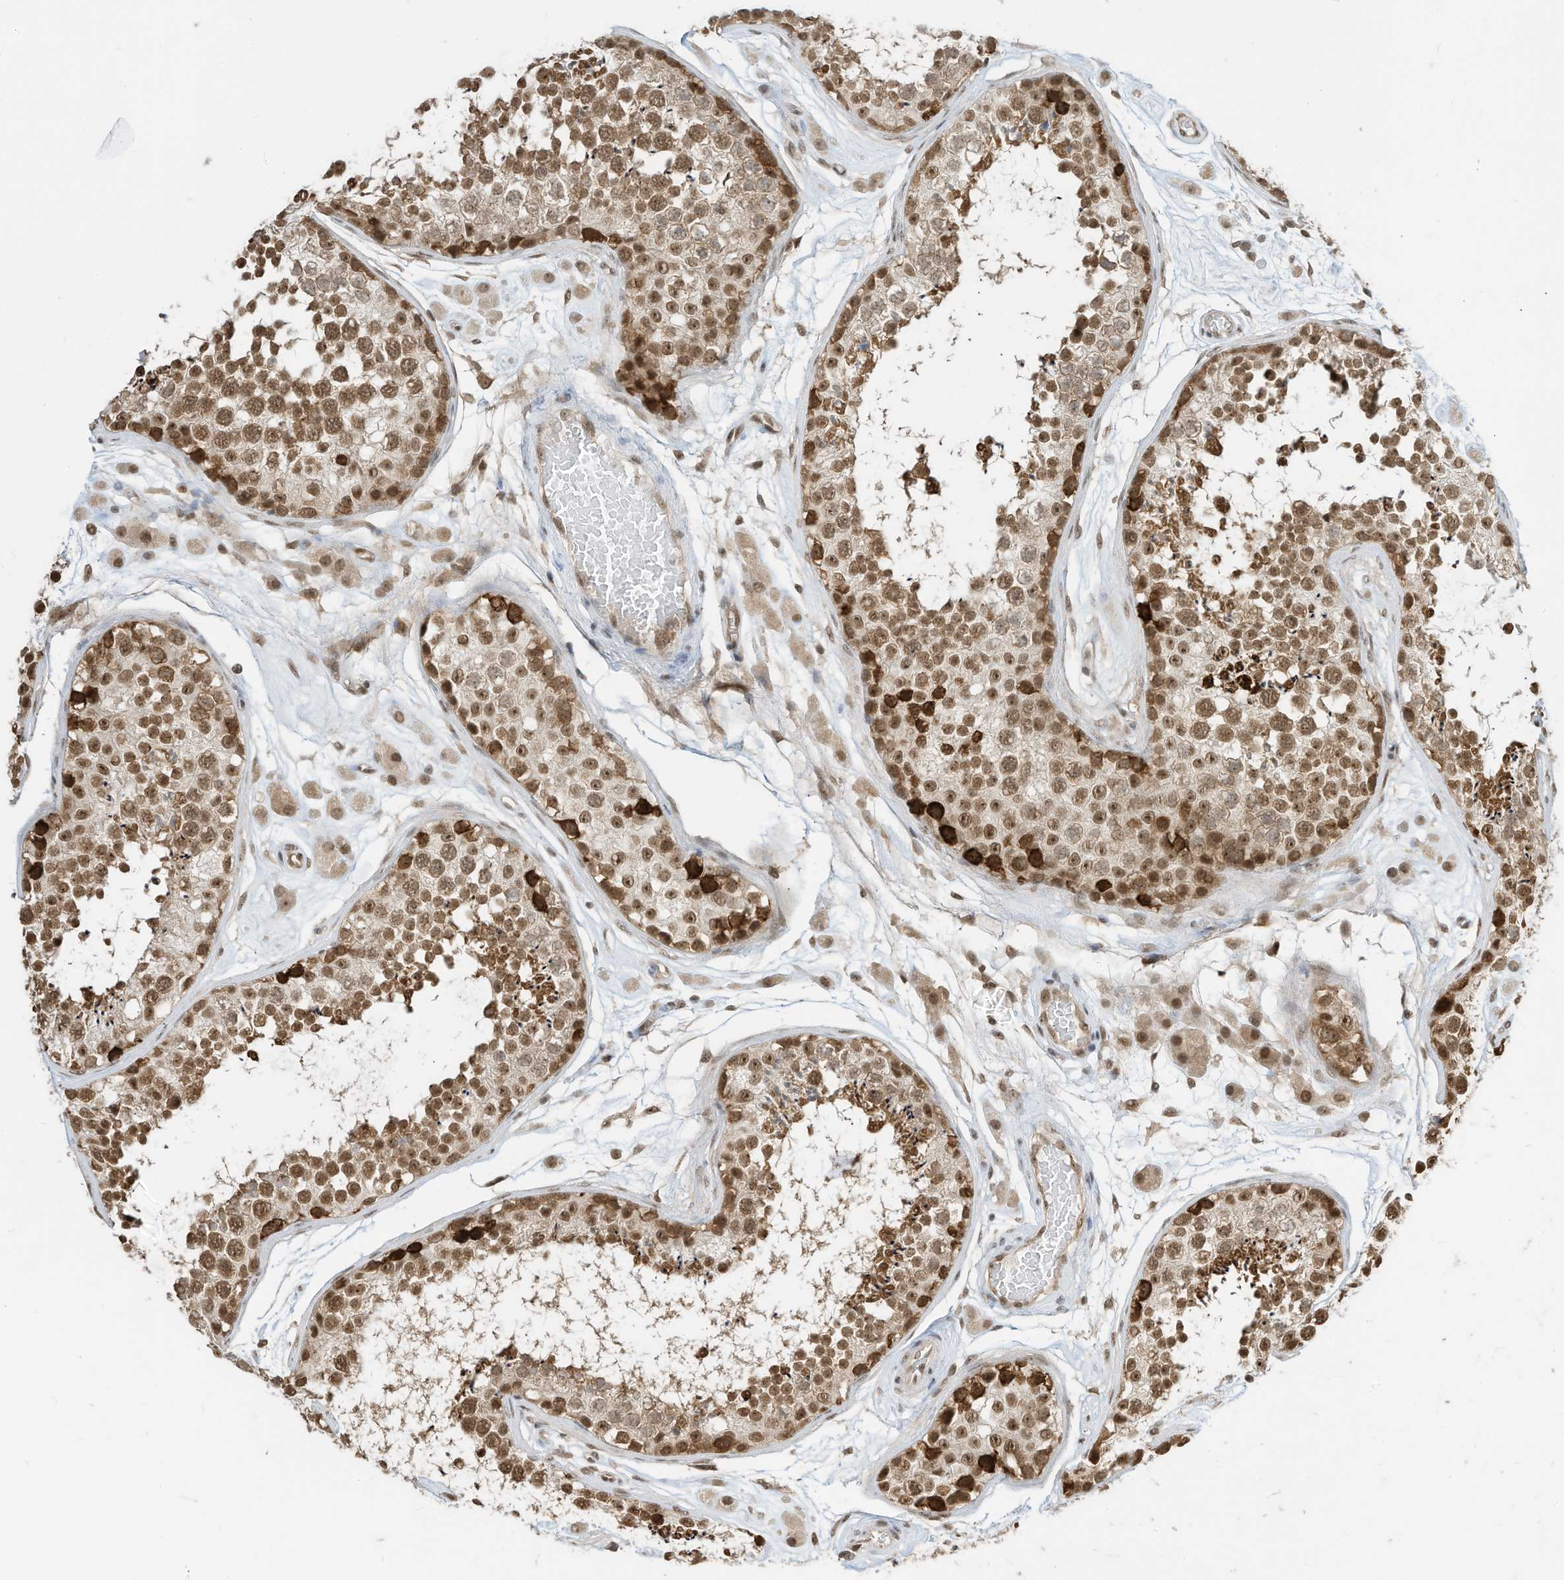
{"staining": {"intensity": "strong", "quantity": ">75%", "location": "cytoplasmic/membranous,nuclear"}, "tissue": "testis", "cell_type": "Cells in seminiferous ducts", "image_type": "normal", "snomed": [{"axis": "morphology", "description": "Normal tissue, NOS"}, {"axis": "topography", "description": "Testis"}], "caption": "Strong cytoplasmic/membranous,nuclear staining for a protein is appreciated in approximately >75% of cells in seminiferous ducts of normal testis using IHC.", "gene": "ZNF195", "patient": {"sex": "male", "age": 25}}